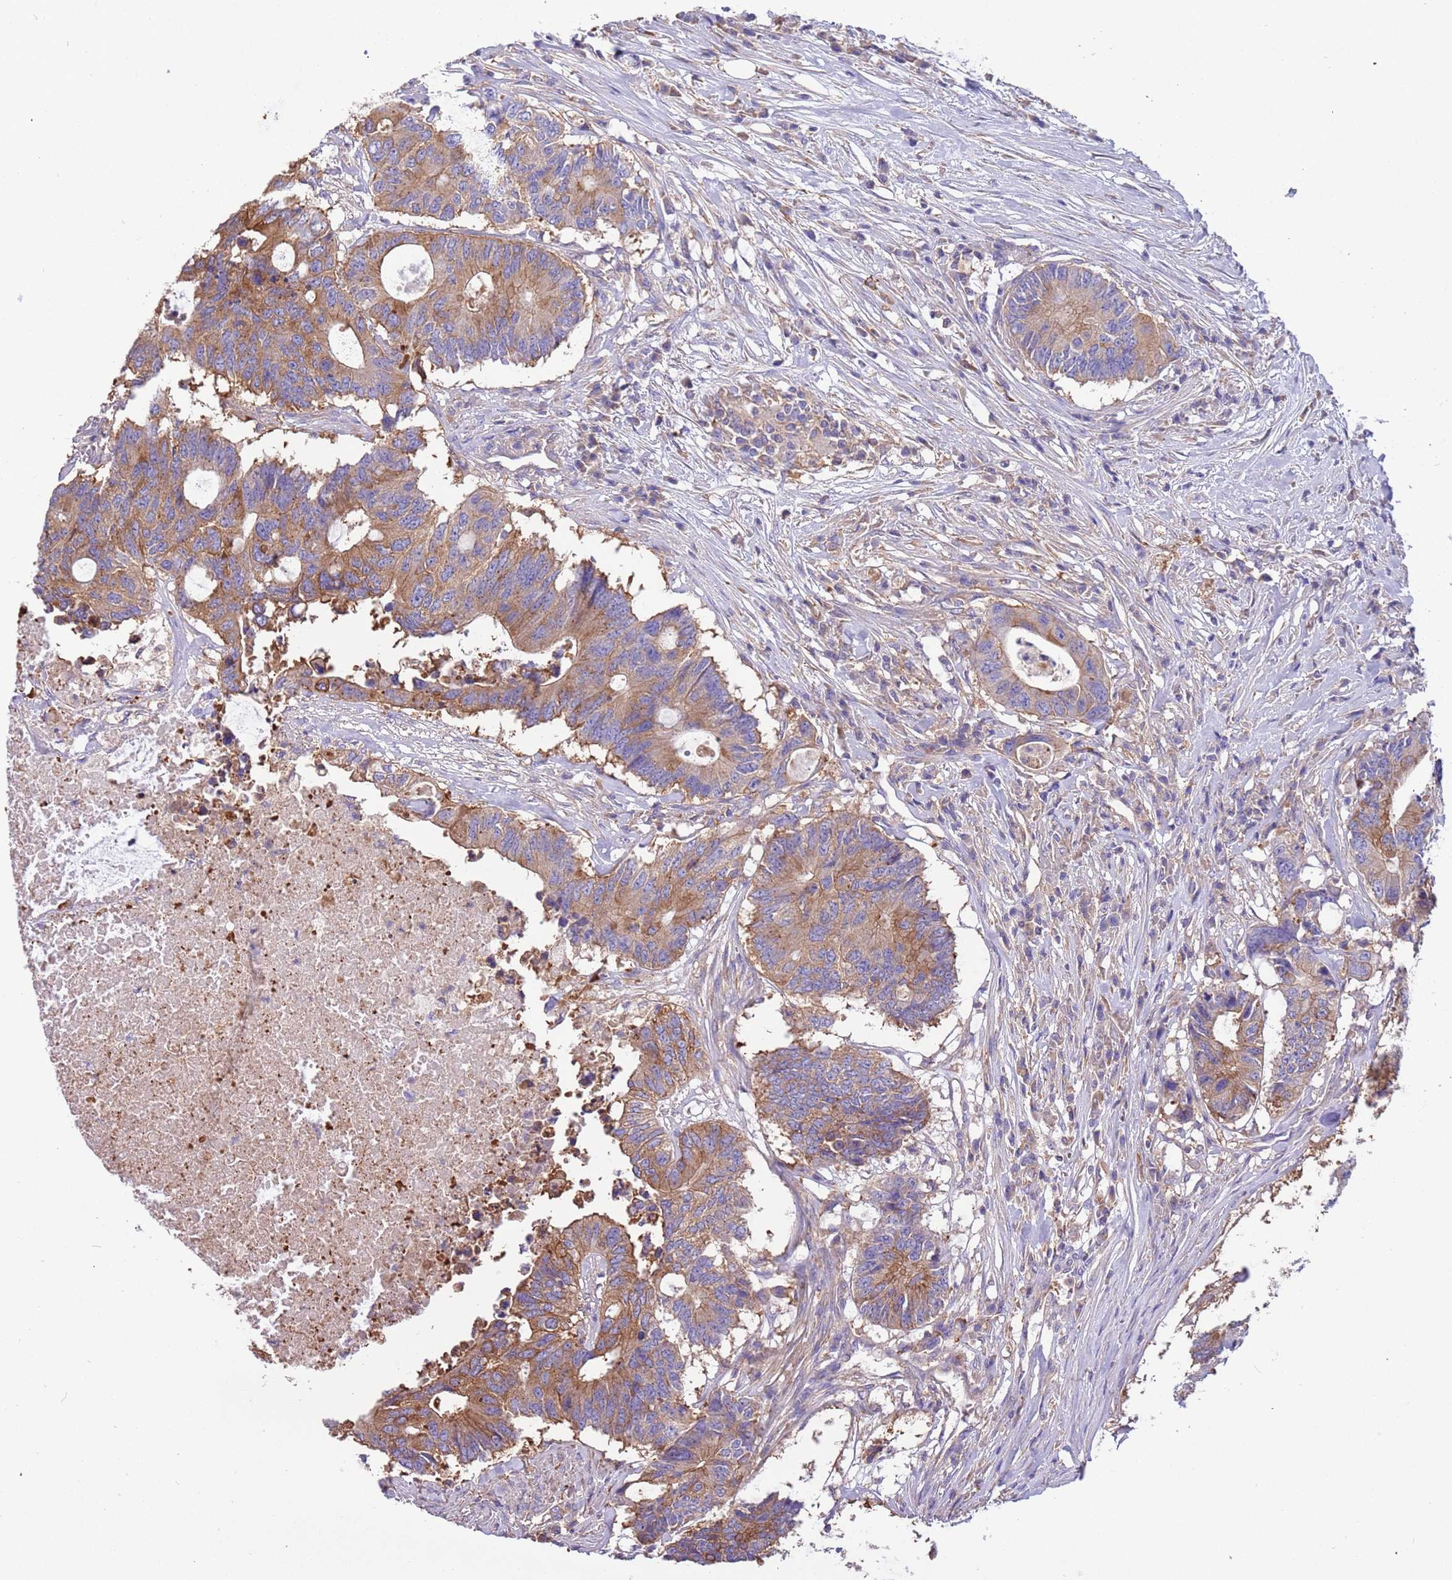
{"staining": {"intensity": "moderate", "quantity": ">75%", "location": "cytoplasmic/membranous"}, "tissue": "colorectal cancer", "cell_type": "Tumor cells", "image_type": "cancer", "snomed": [{"axis": "morphology", "description": "Adenocarcinoma, NOS"}, {"axis": "topography", "description": "Colon"}], "caption": "Moderate cytoplasmic/membranous staining for a protein is appreciated in approximately >75% of tumor cells of colorectal adenocarcinoma using IHC.", "gene": "NAALADL1", "patient": {"sex": "male", "age": 71}}